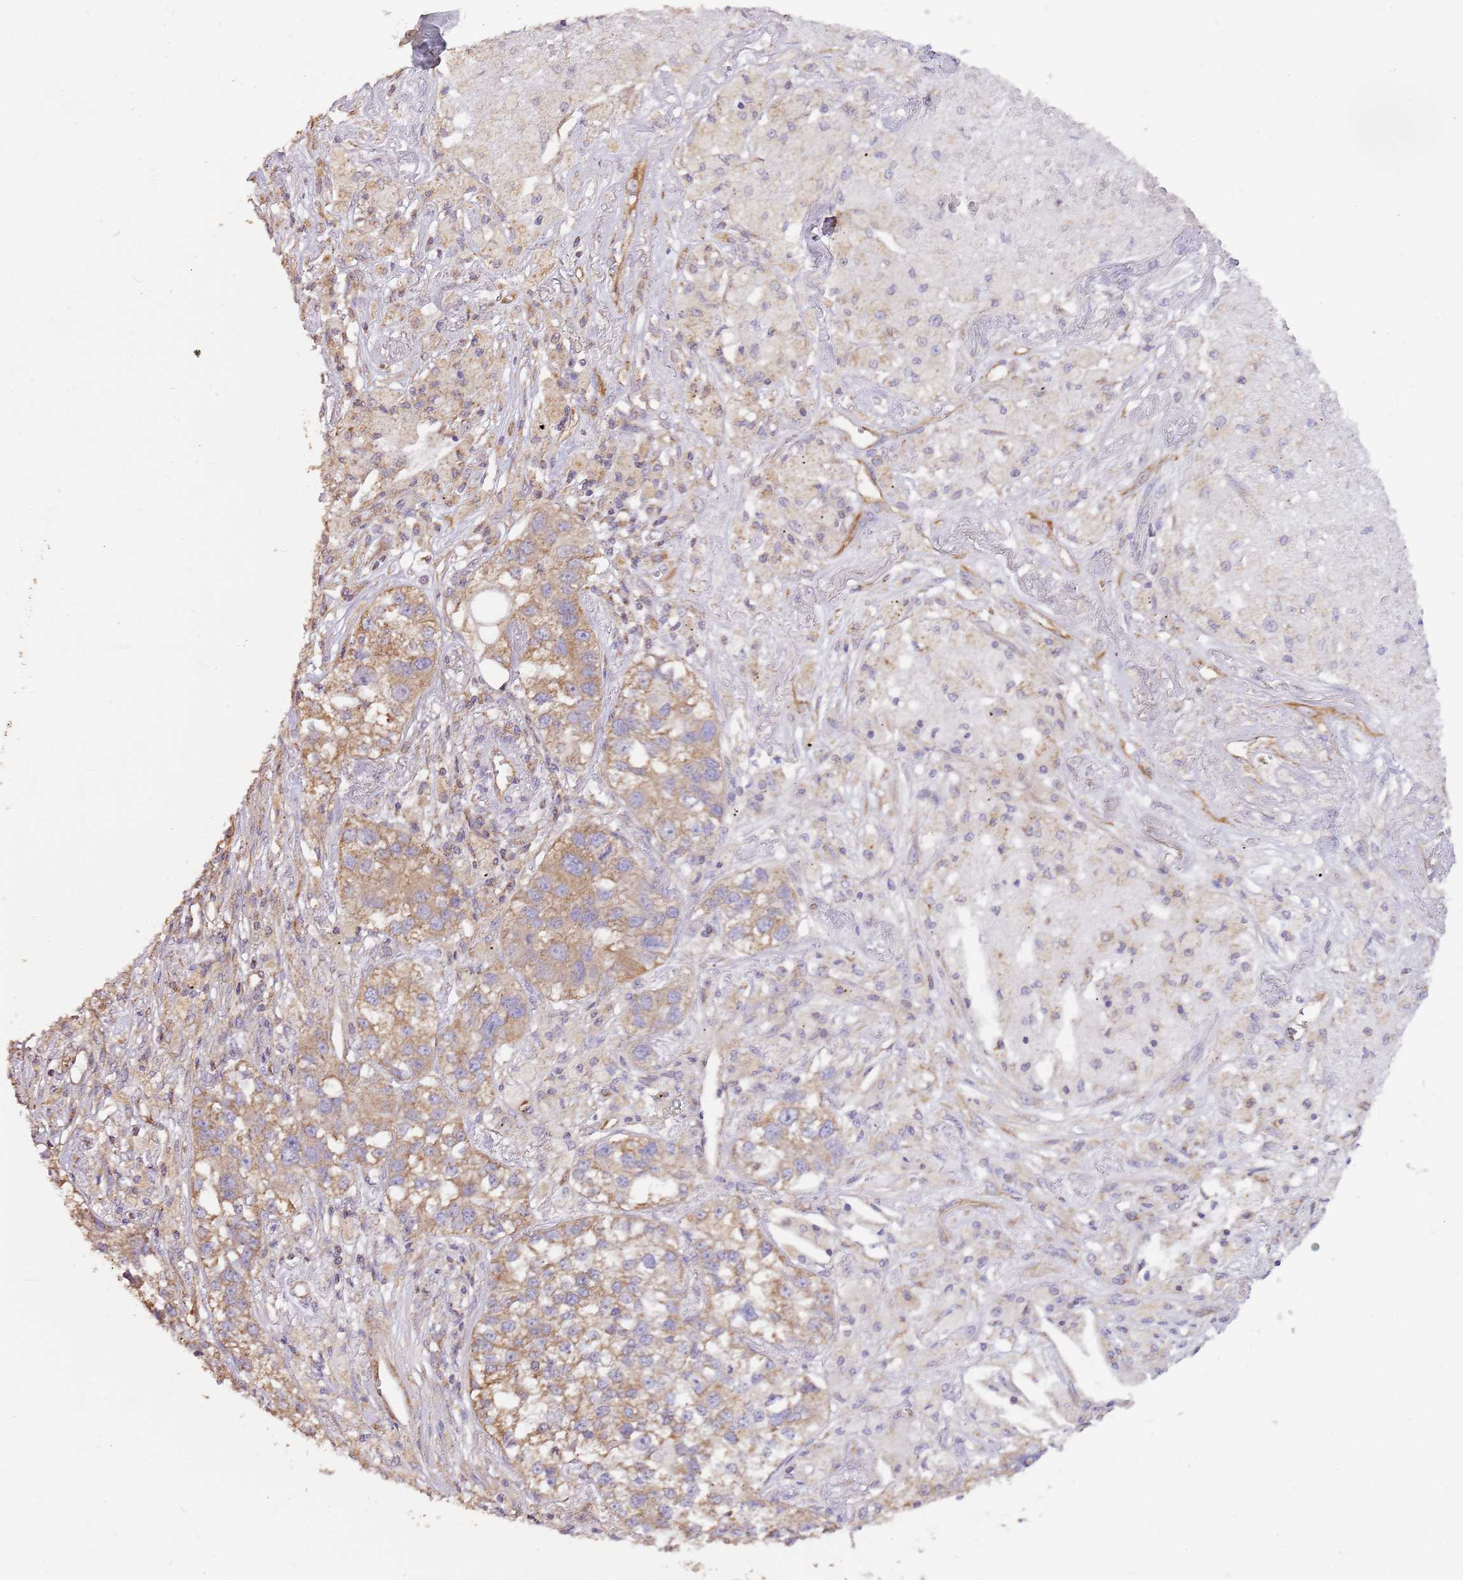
{"staining": {"intensity": "moderate", "quantity": ">75%", "location": "cytoplasmic/membranous"}, "tissue": "lung cancer", "cell_type": "Tumor cells", "image_type": "cancer", "snomed": [{"axis": "morphology", "description": "Adenocarcinoma, NOS"}, {"axis": "topography", "description": "Lung"}], "caption": "IHC histopathology image of human adenocarcinoma (lung) stained for a protein (brown), which displays medium levels of moderate cytoplasmic/membranous expression in about >75% of tumor cells.", "gene": "DOCK9", "patient": {"sex": "male", "age": 49}}